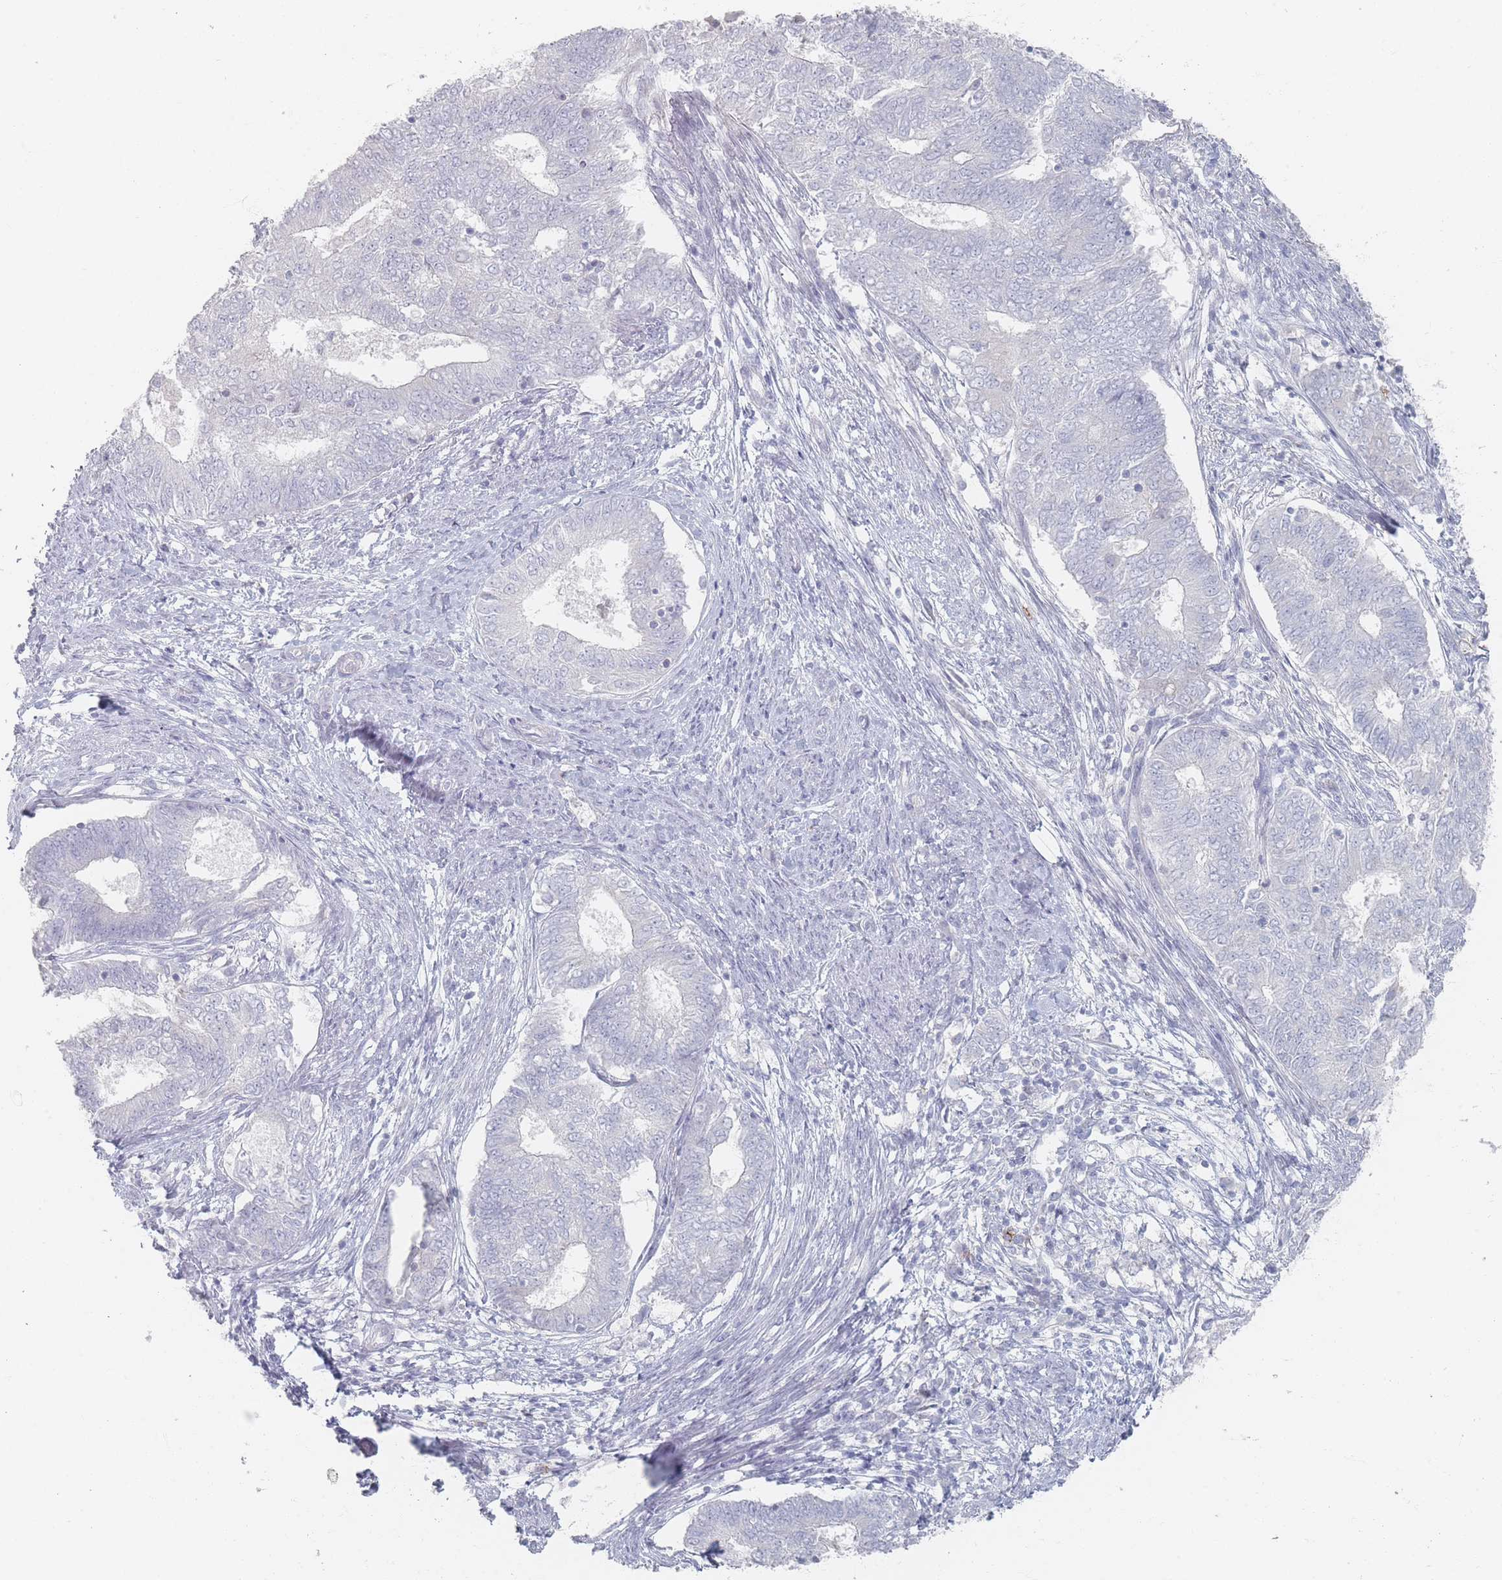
{"staining": {"intensity": "negative", "quantity": "none", "location": "none"}, "tissue": "endometrial cancer", "cell_type": "Tumor cells", "image_type": "cancer", "snomed": [{"axis": "morphology", "description": "Adenocarcinoma, NOS"}, {"axis": "topography", "description": "Endometrium"}], "caption": "DAB immunohistochemical staining of human endometrial adenocarcinoma reveals no significant expression in tumor cells.", "gene": "CD37", "patient": {"sex": "female", "age": 62}}